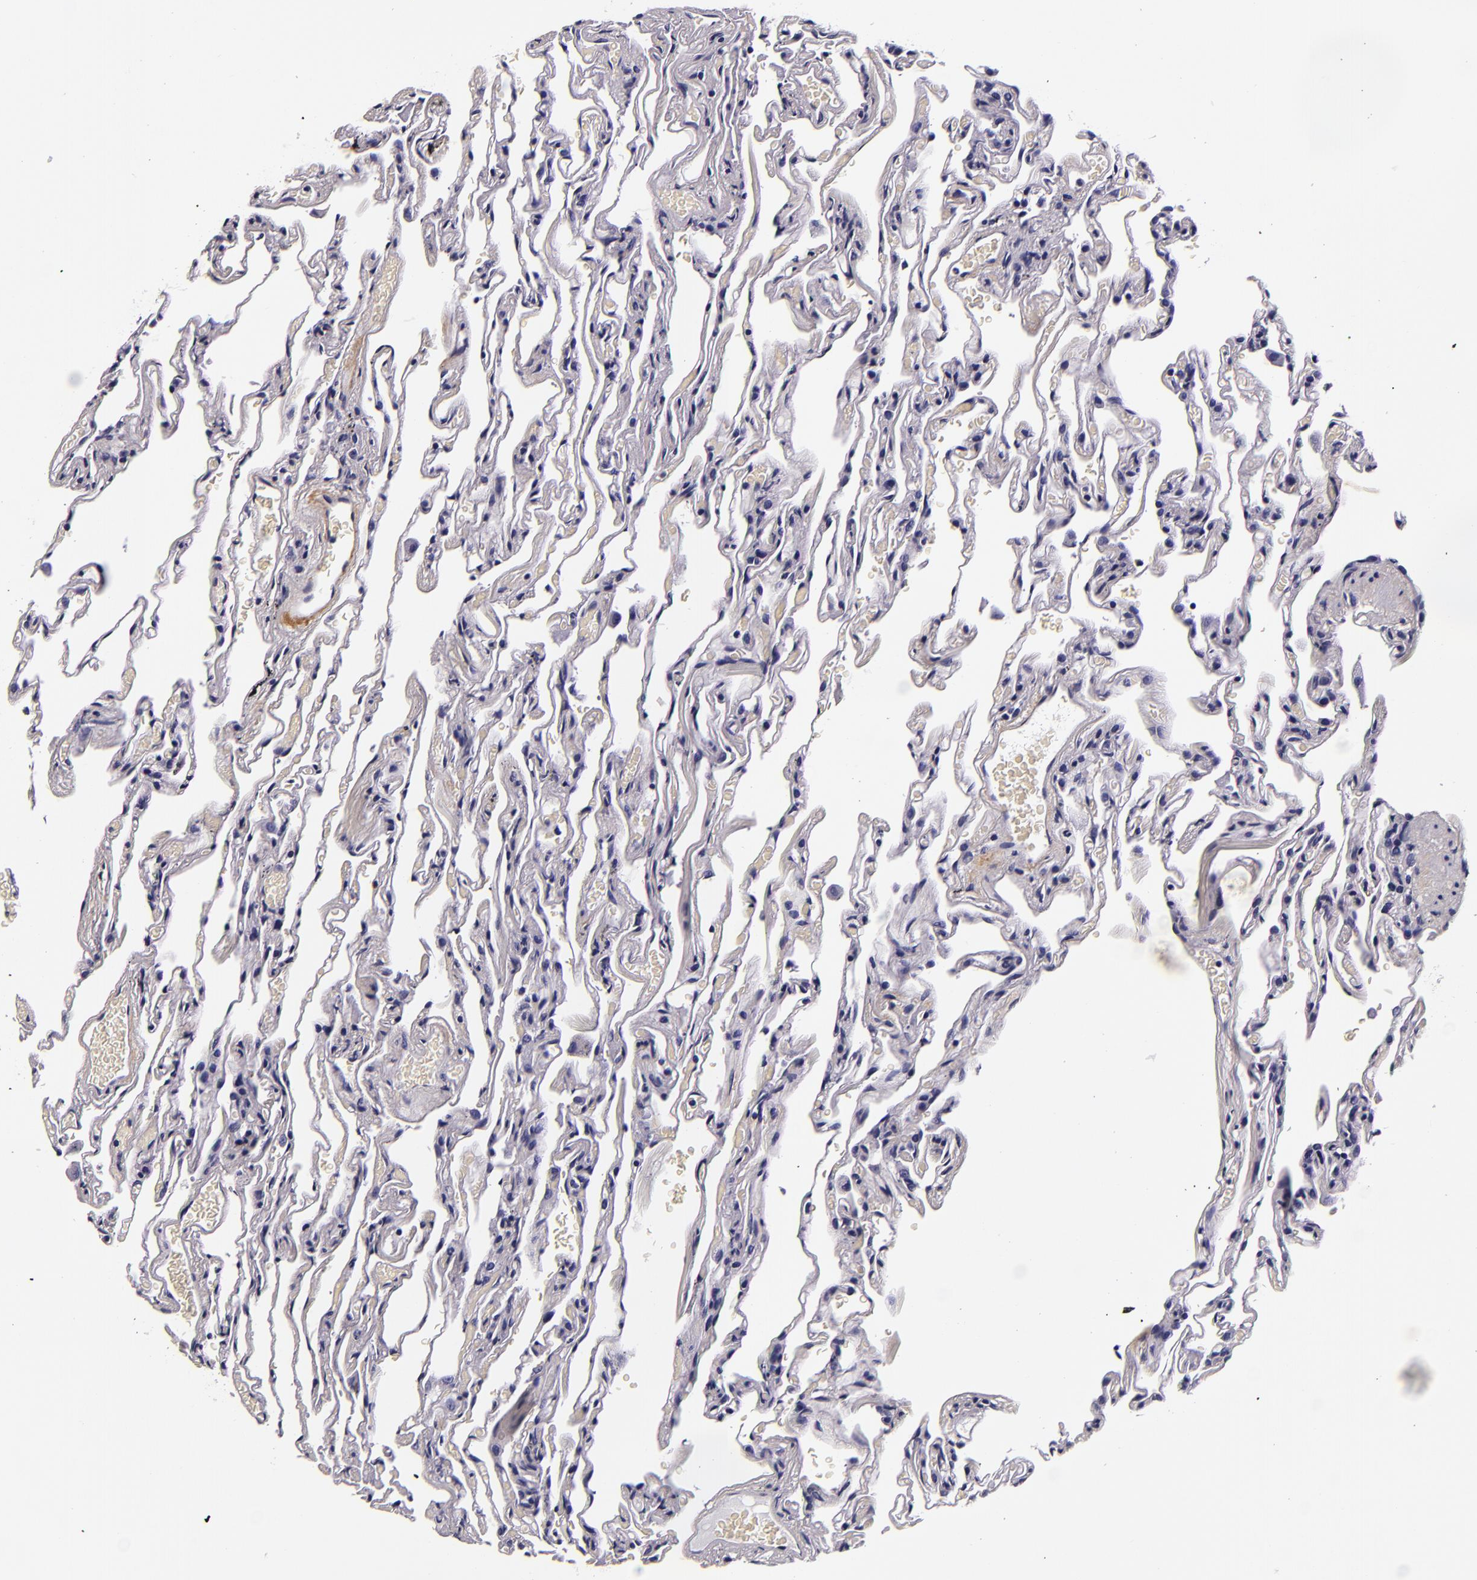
{"staining": {"intensity": "negative", "quantity": "none", "location": "none"}, "tissue": "lung", "cell_type": "Alveolar cells", "image_type": "normal", "snomed": [{"axis": "morphology", "description": "Normal tissue, NOS"}, {"axis": "morphology", "description": "Inflammation, NOS"}, {"axis": "topography", "description": "Lung"}], "caption": "Immunohistochemistry (IHC) photomicrograph of normal lung: human lung stained with DAB demonstrates no significant protein expression in alveolar cells. (DAB immunohistochemistry (IHC) with hematoxylin counter stain).", "gene": "FBN1", "patient": {"sex": "male", "age": 69}}